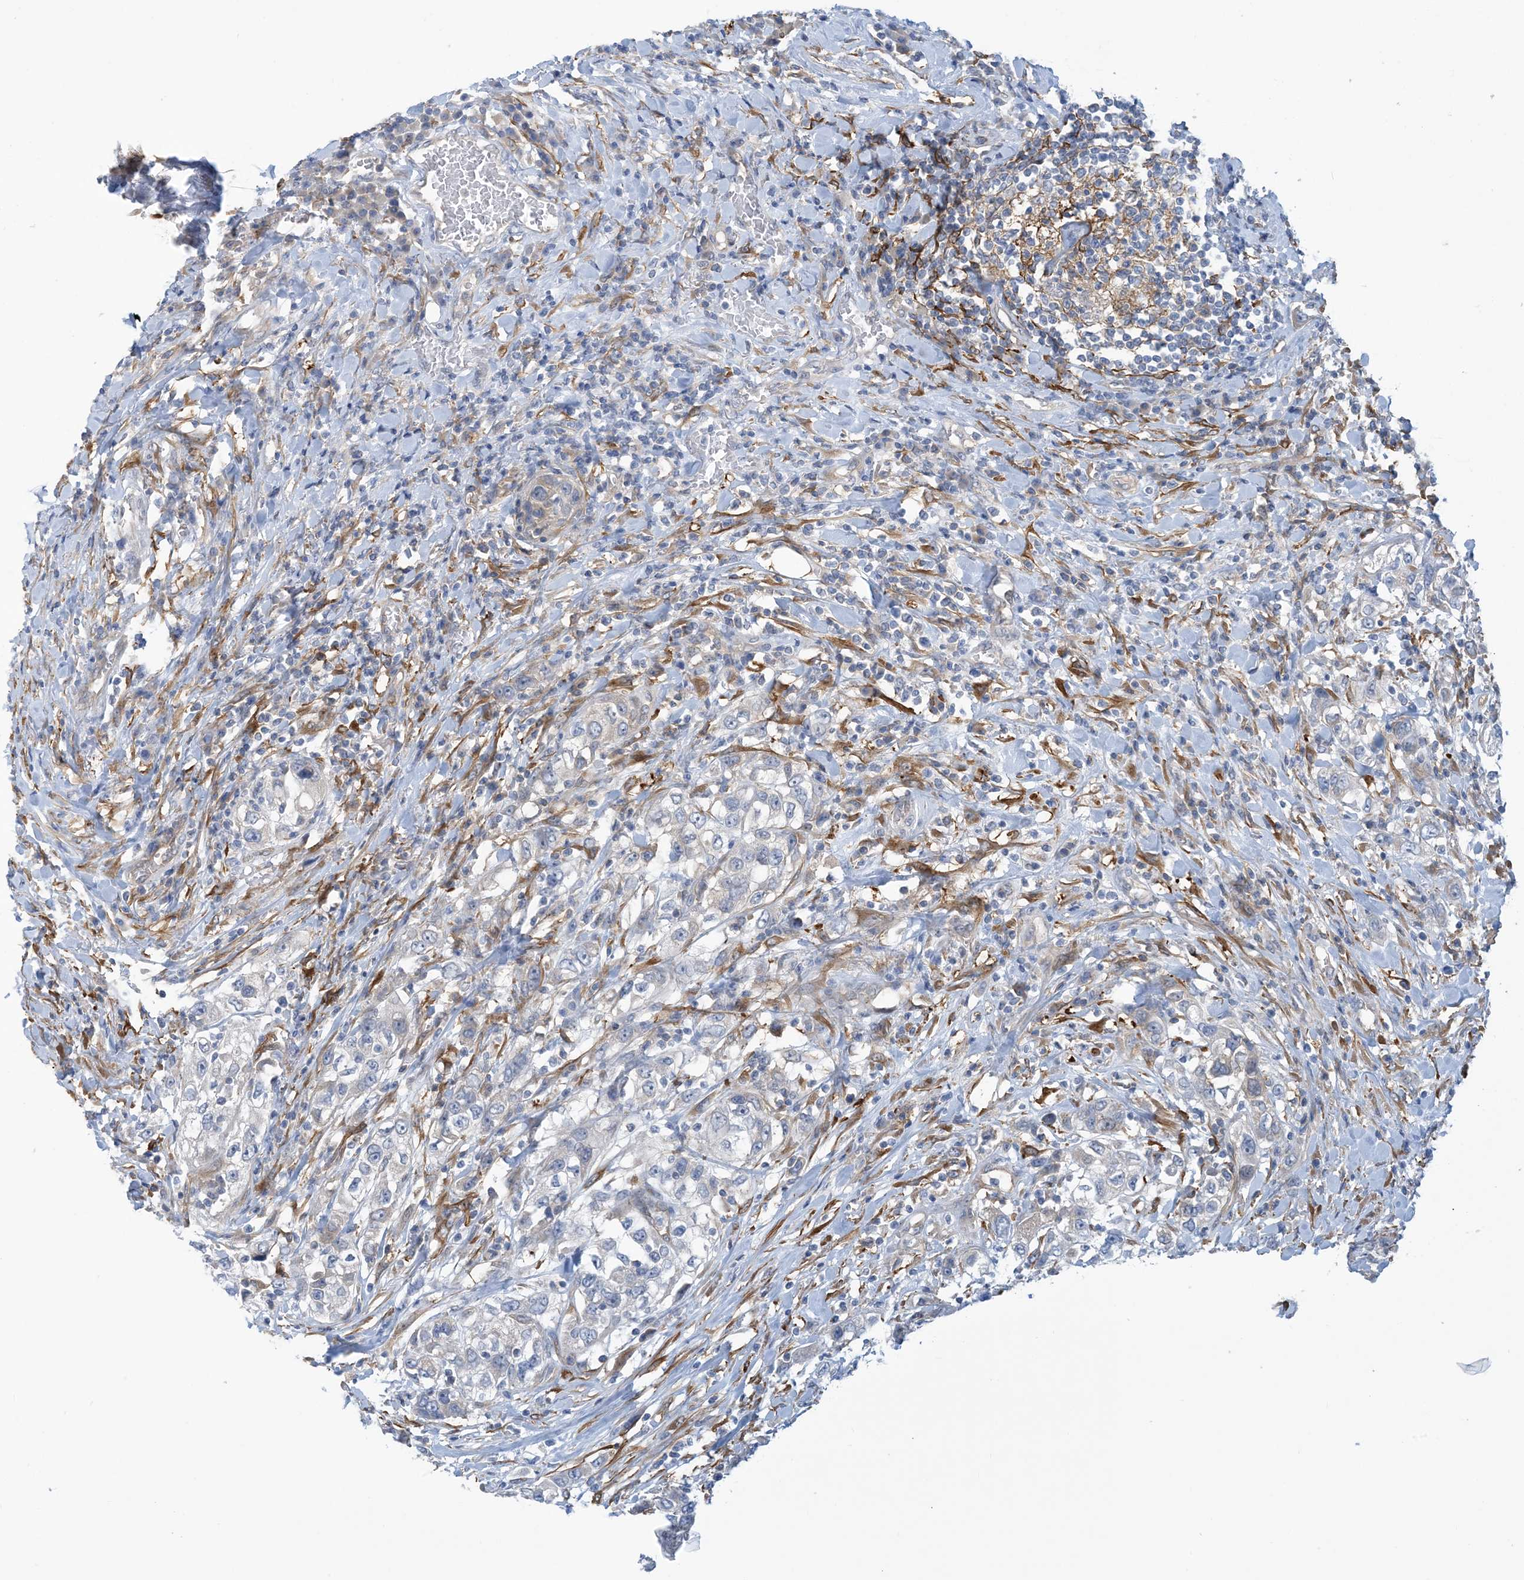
{"staining": {"intensity": "negative", "quantity": "none", "location": "none"}, "tissue": "urothelial cancer", "cell_type": "Tumor cells", "image_type": "cancer", "snomed": [{"axis": "morphology", "description": "Urothelial carcinoma, High grade"}, {"axis": "topography", "description": "Urinary bladder"}], "caption": "Protein analysis of urothelial cancer shows no significant staining in tumor cells.", "gene": "EIF2A", "patient": {"sex": "female", "age": 80}}